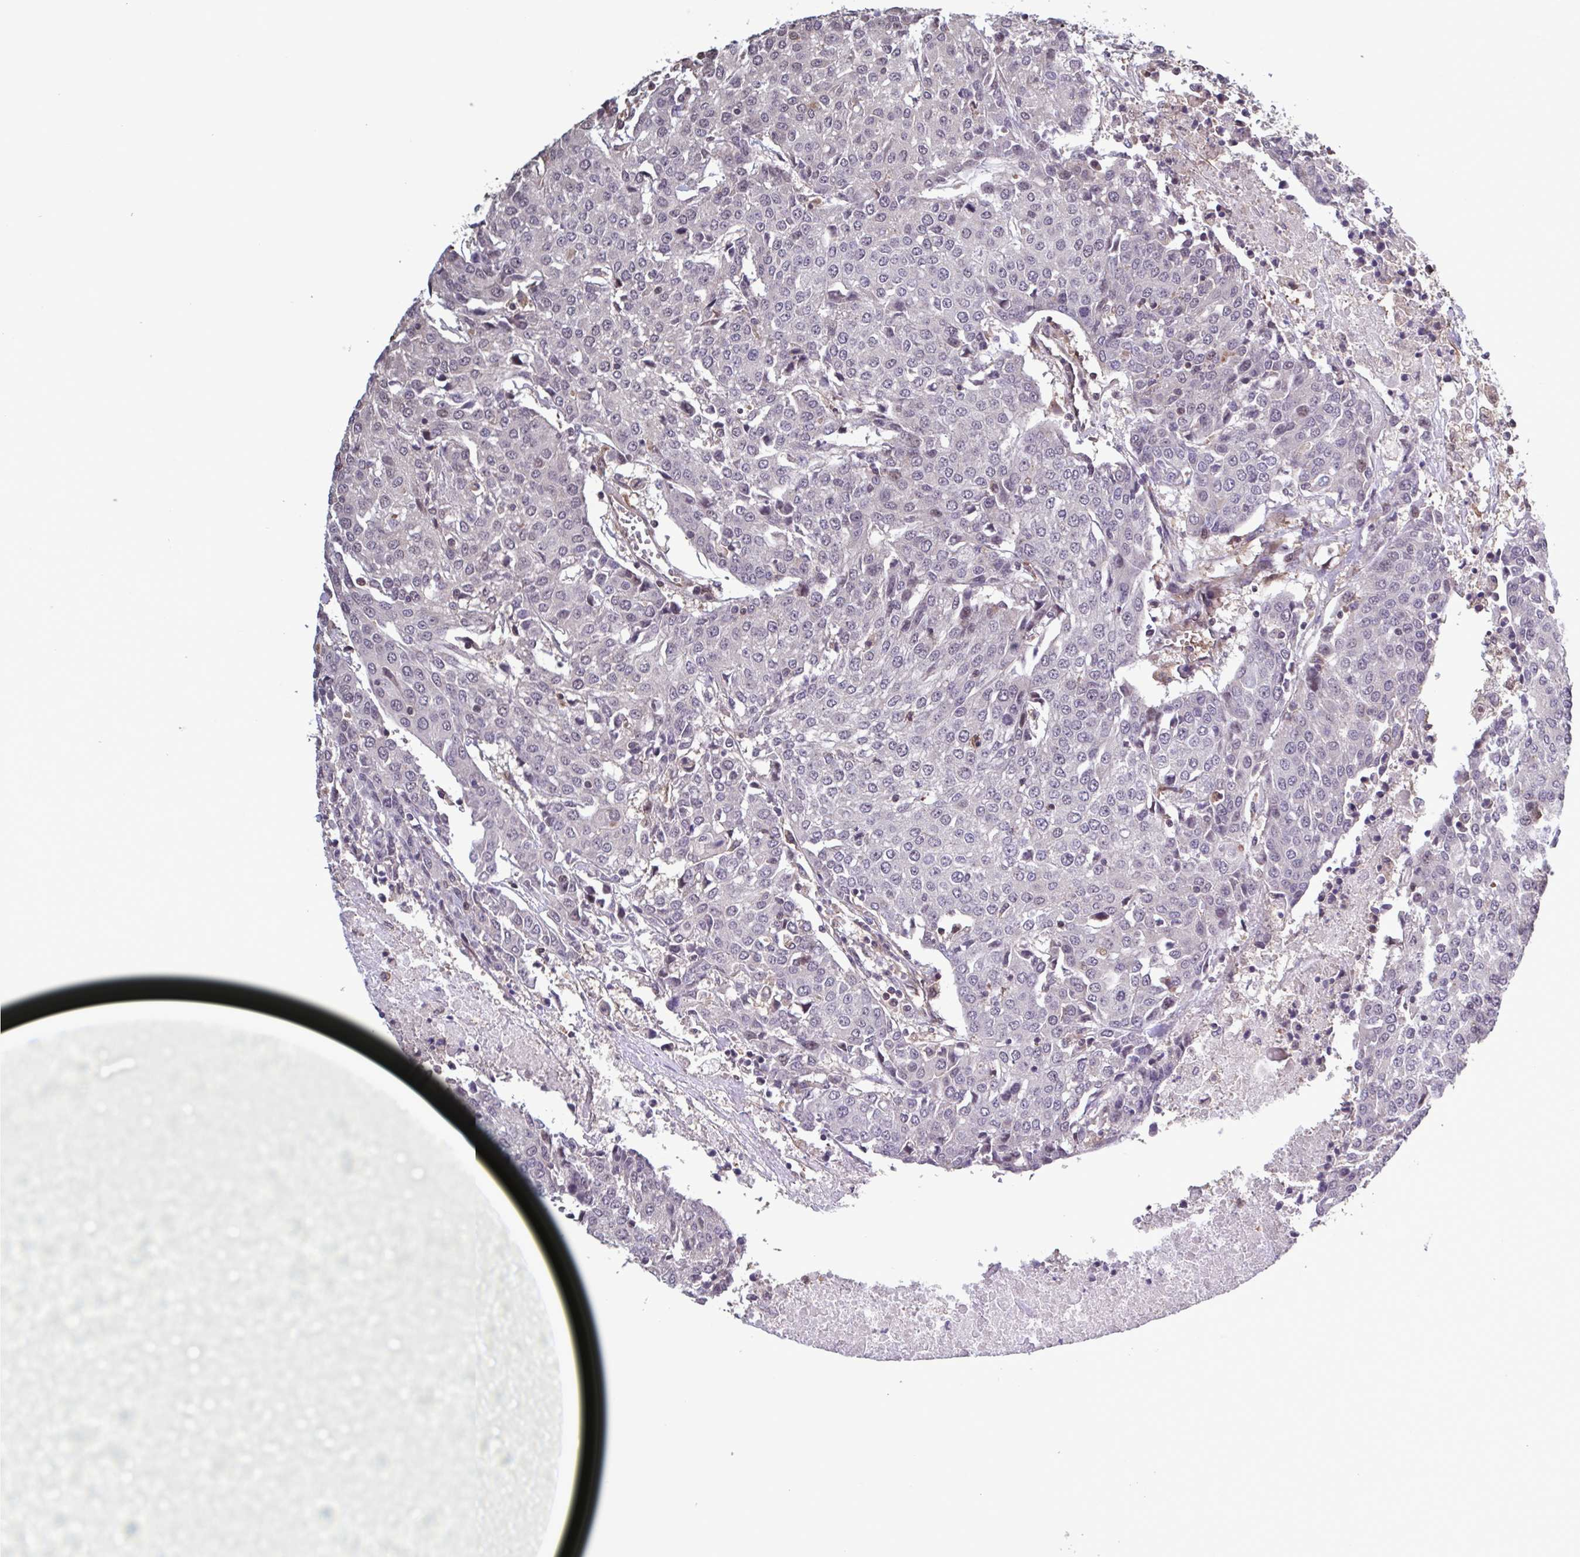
{"staining": {"intensity": "negative", "quantity": "none", "location": "none"}, "tissue": "urothelial cancer", "cell_type": "Tumor cells", "image_type": "cancer", "snomed": [{"axis": "morphology", "description": "Urothelial carcinoma, High grade"}, {"axis": "topography", "description": "Urinary bladder"}], "caption": "IHC histopathology image of urothelial cancer stained for a protein (brown), which shows no positivity in tumor cells.", "gene": "ZNF200", "patient": {"sex": "female", "age": 85}}